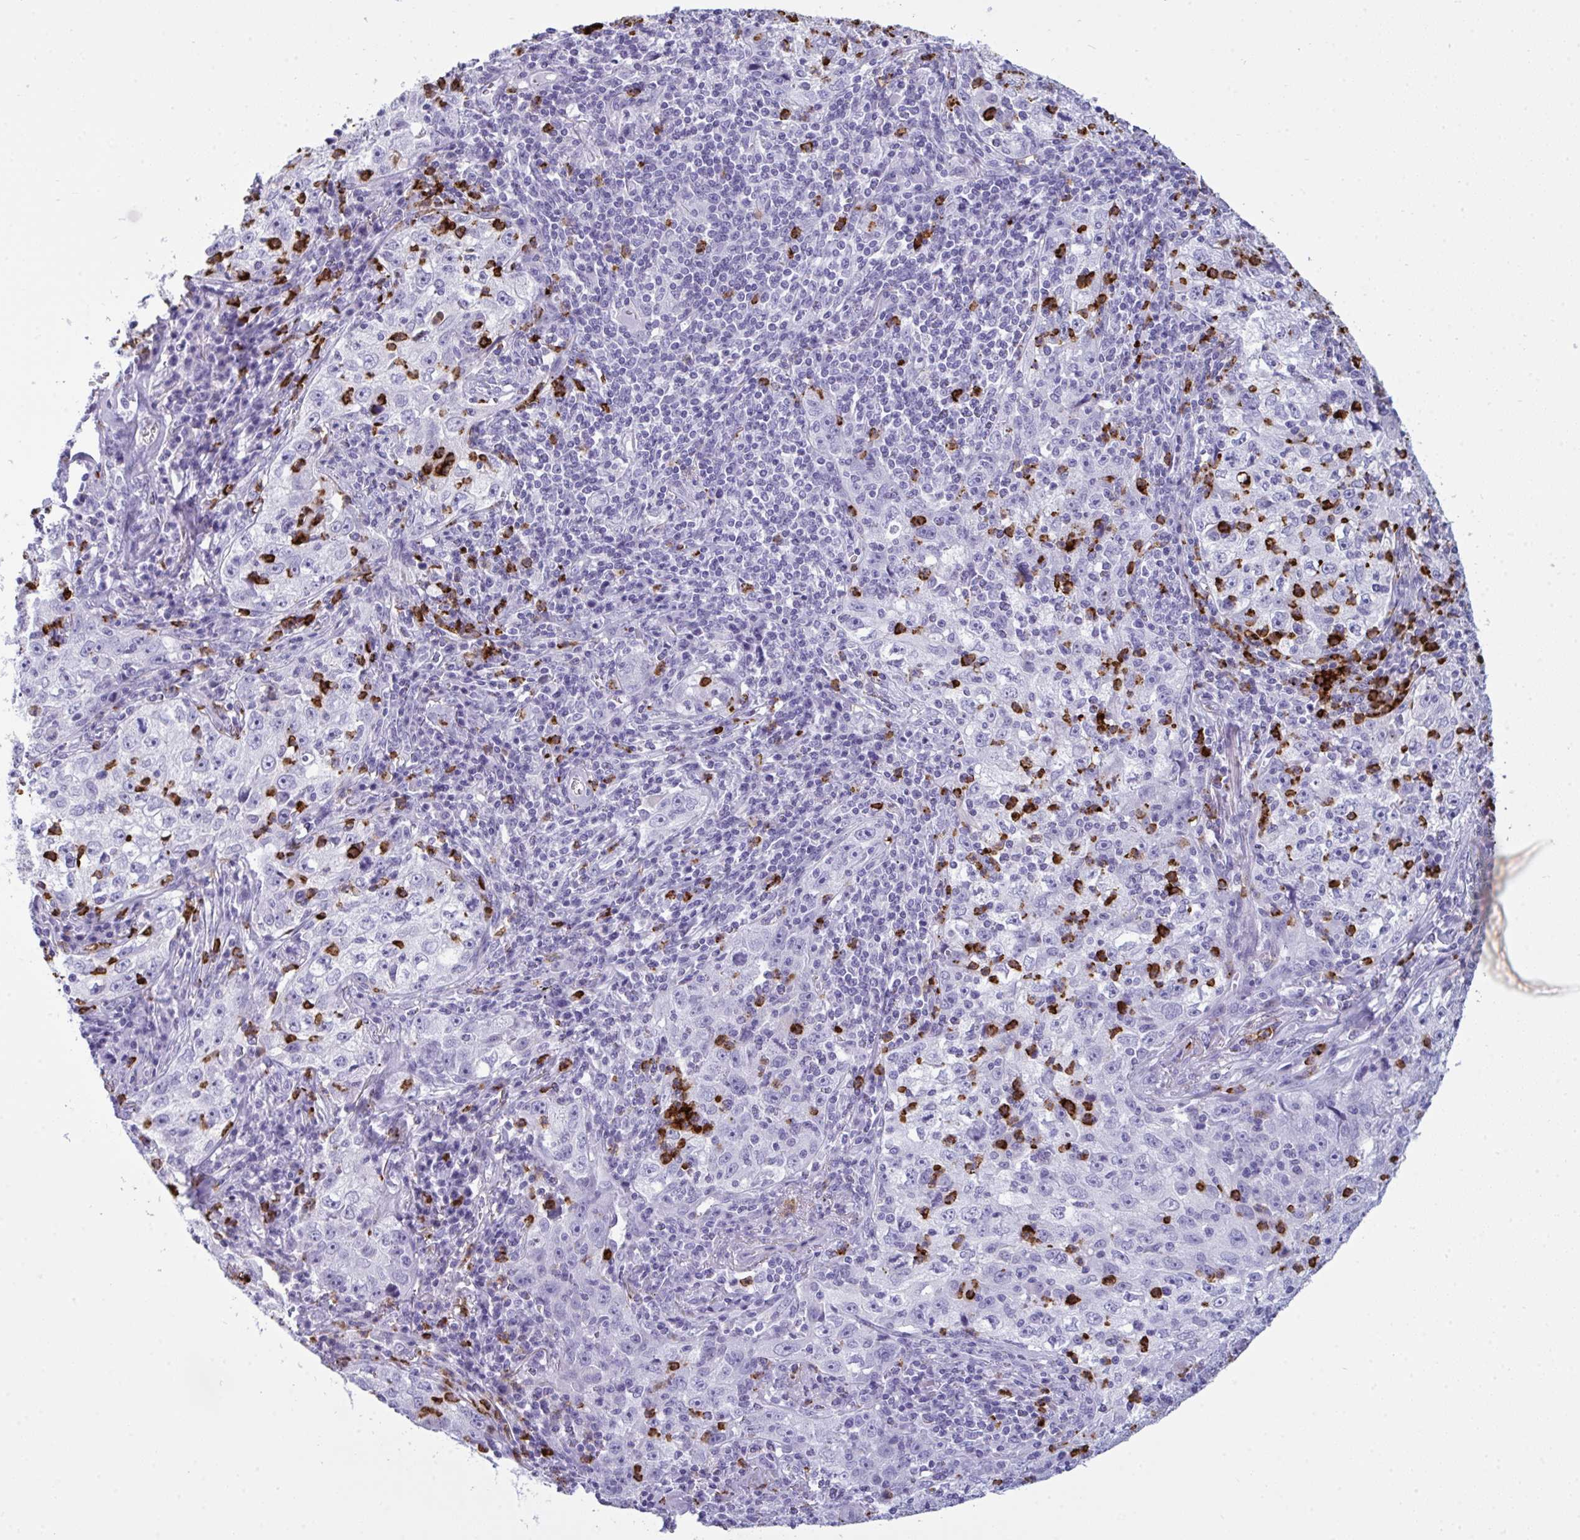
{"staining": {"intensity": "negative", "quantity": "none", "location": "none"}, "tissue": "lung cancer", "cell_type": "Tumor cells", "image_type": "cancer", "snomed": [{"axis": "morphology", "description": "Squamous cell carcinoma, NOS"}, {"axis": "topography", "description": "Lung"}], "caption": "Immunohistochemistry (IHC) image of human lung squamous cell carcinoma stained for a protein (brown), which exhibits no positivity in tumor cells.", "gene": "ARHGAP42", "patient": {"sex": "male", "age": 71}}